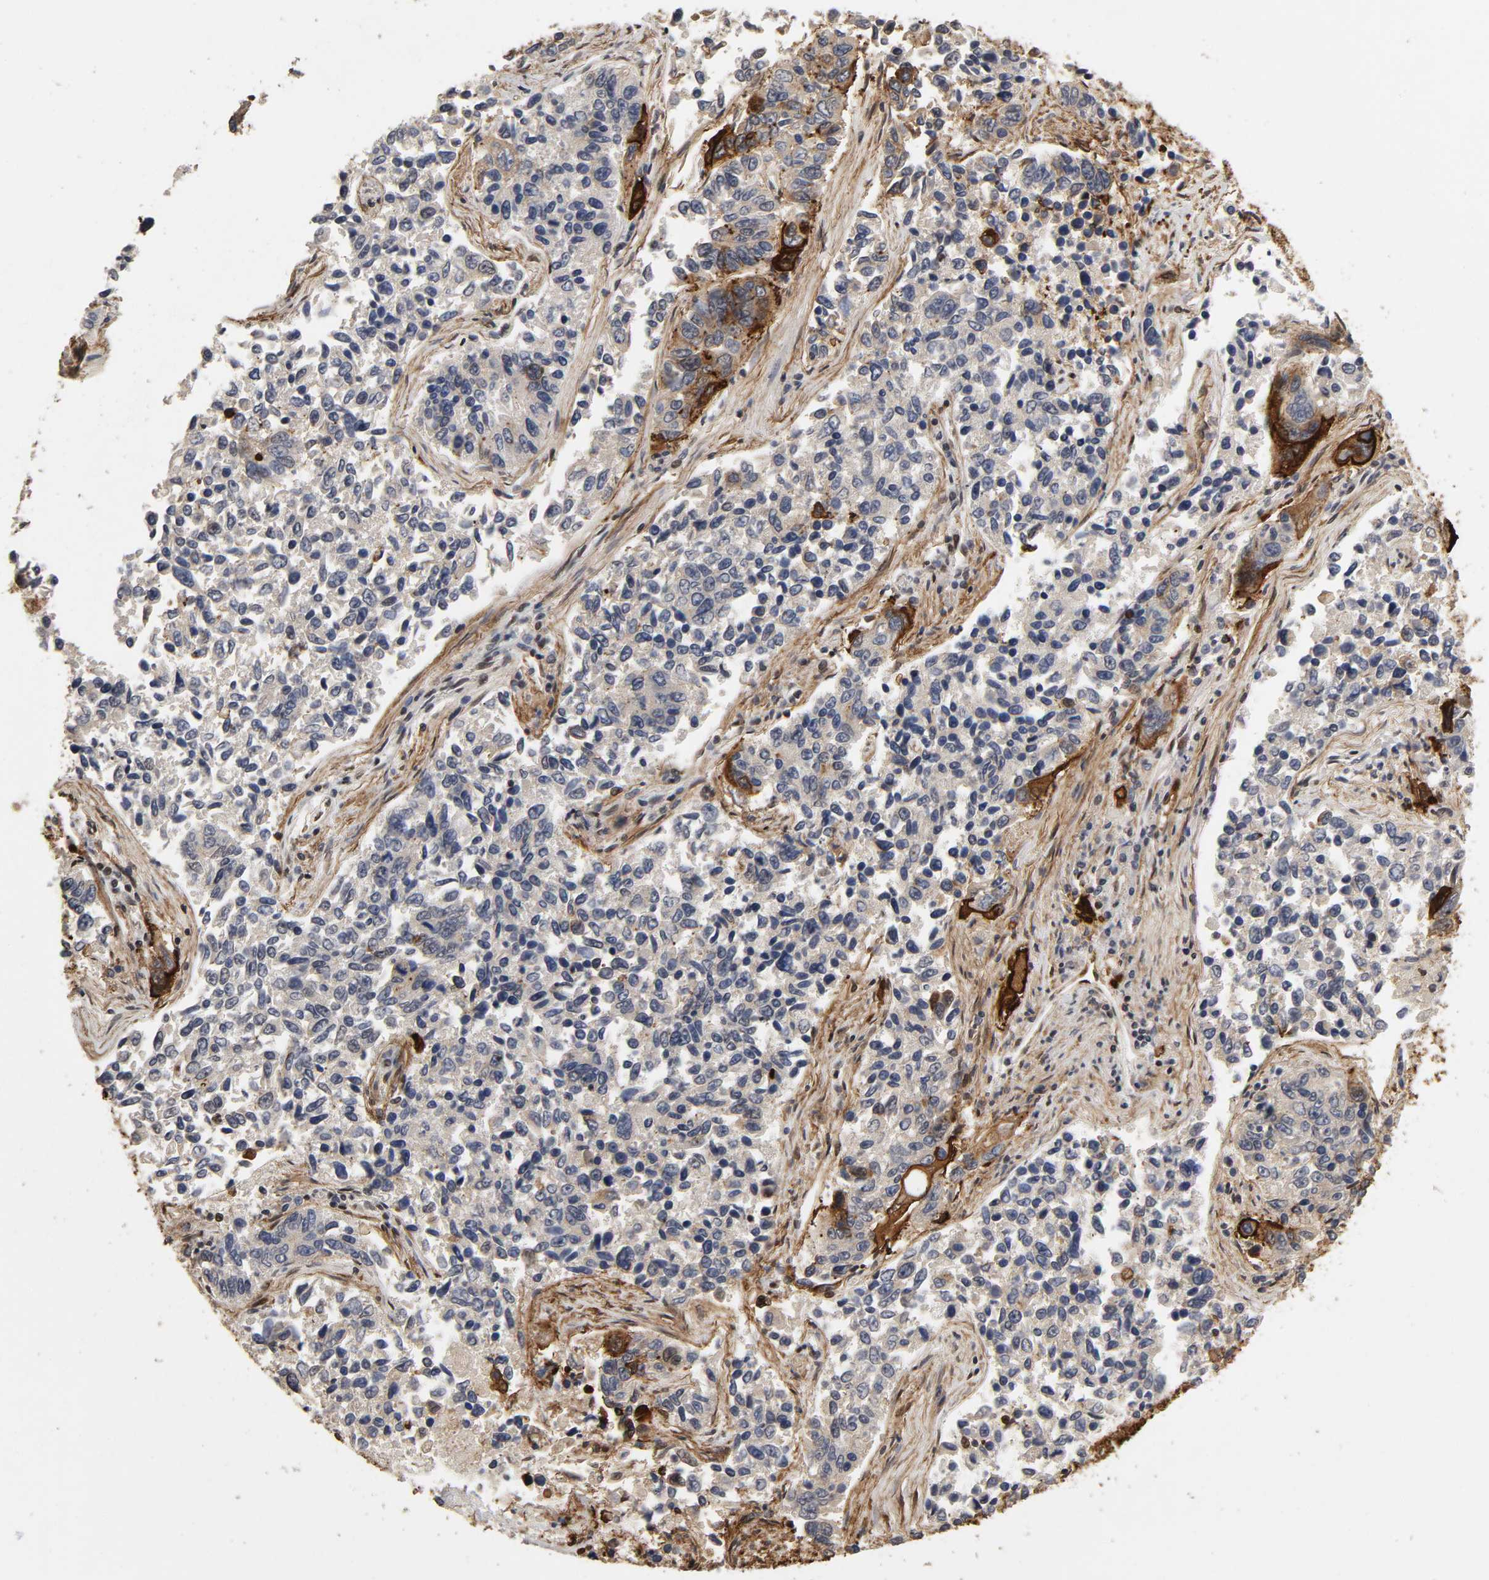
{"staining": {"intensity": "strong", "quantity": "<25%", "location": "cytoplasmic/membranous,nuclear"}, "tissue": "lung cancer", "cell_type": "Tumor cells", "image_type": "cancer", "snomed": [{"axis": "morphology", "description": "Adenocarcinoma, NOS"}, {"axis": "topography", "description": "Lung"}], "caption": "Brown immunohistochemical staining in human lung cancer reveals strong cytoplasmic/membranous and nuclear positivity in about <25% of tumor cells.", "gene": "AHNAK2", "patient": {"sex": "male", "age": 84}}